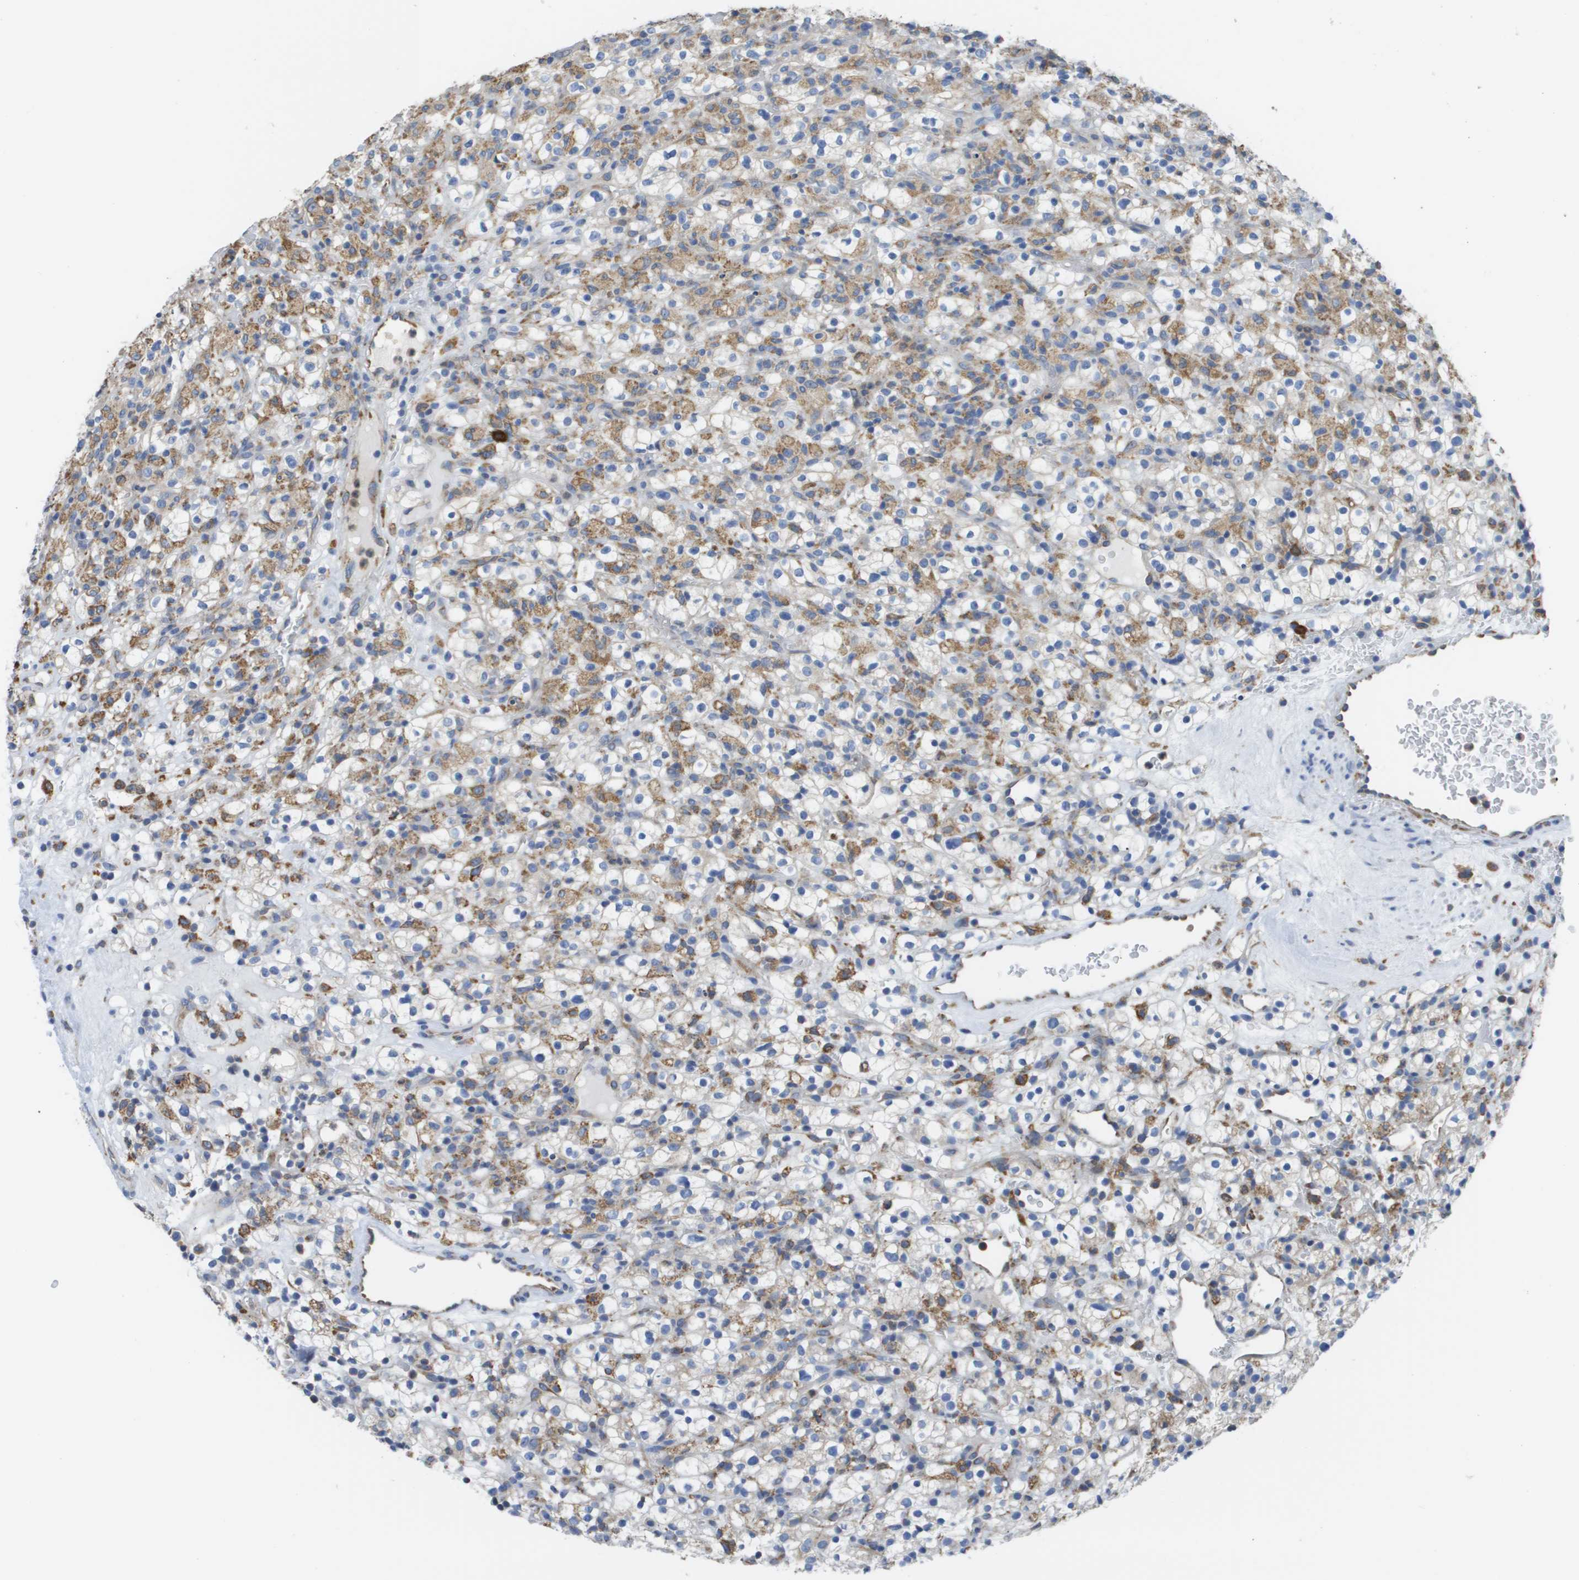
{"staining": {"intensity": "moderate", "quantity": "<25%", "location": "cytoplasmic/membranous"}, "tissue": "renal cancer", "cell_type": "Tumor cells", "image_type": "cancer", "snomed": [{"axis": "morphology", "description": "Normal tissue, NOS"}, {"axis": "morphology", "description": "Adenocarcinoma, NOS"}, {"axis": "topography", "description": "Kidney"}], "caption": "This is a photomicrograph of immunohistochemistry staining of renal cancer (adenocarcinoma), which shows moderate positivity in the cytoplasmic/membranous of tumor cells.", "gene": "SDR42E1", "patient": {"sex": "female", "age": 72}}